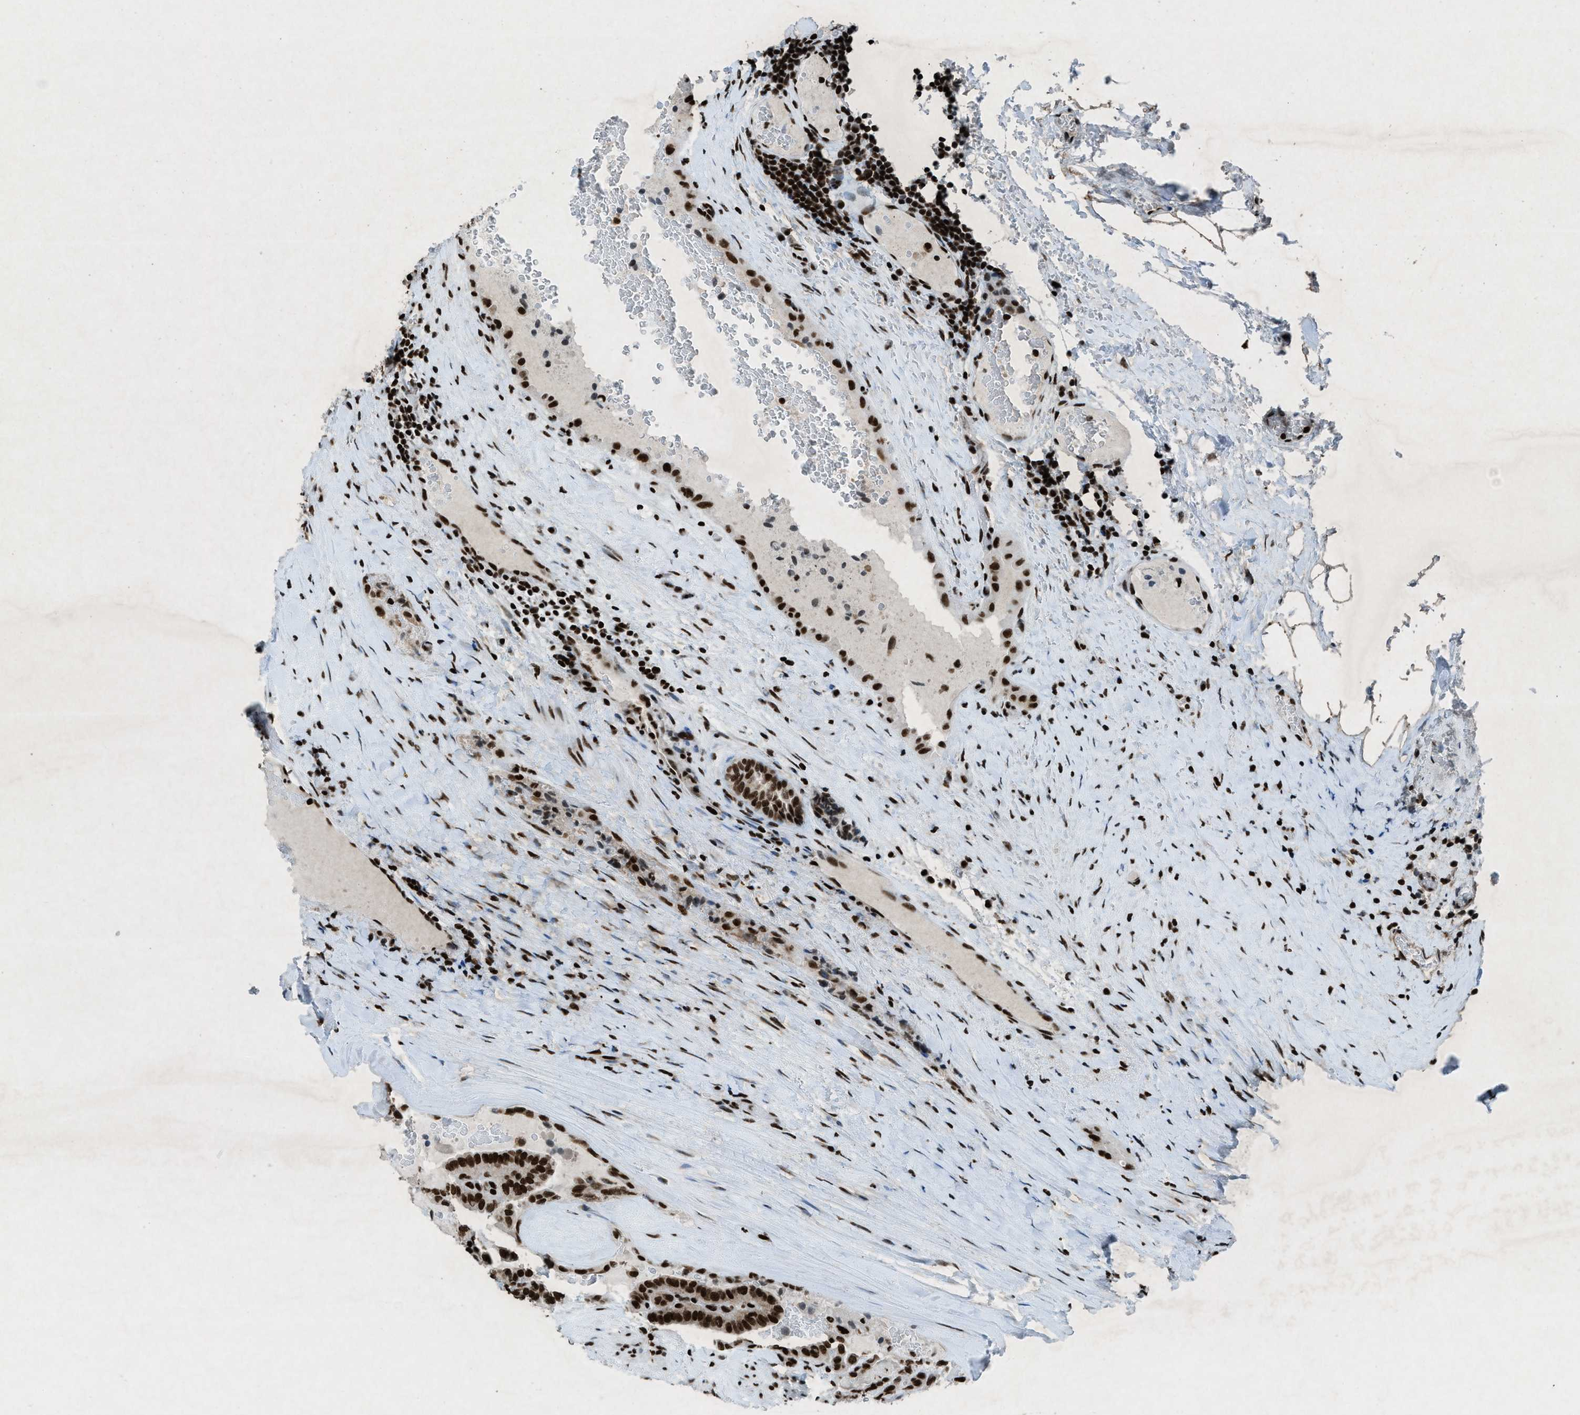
{"staining": {"intensity": "strong", "quantity": ">75%", "location": "nuclear"}, "tissue": "thyroid cancer", "cell_type": "Tumor cells", "image_type": "cancer", "snomed": [{"axis": "morphology", "description": "Papillary adenocarcinoma, NOS"}, {"axis": "topography", "description": "Thyroid gland"}], "caption": "A high-resolution histopathology image shows immunohistochemistry (IHC) staining of thyroid cancer (papillary adenocarcinoma), which exhibits strong nuclear expression in about >75% of tumor cells.", "gene": "NXF1", "patient": {"sex": "male", "age": 77}}